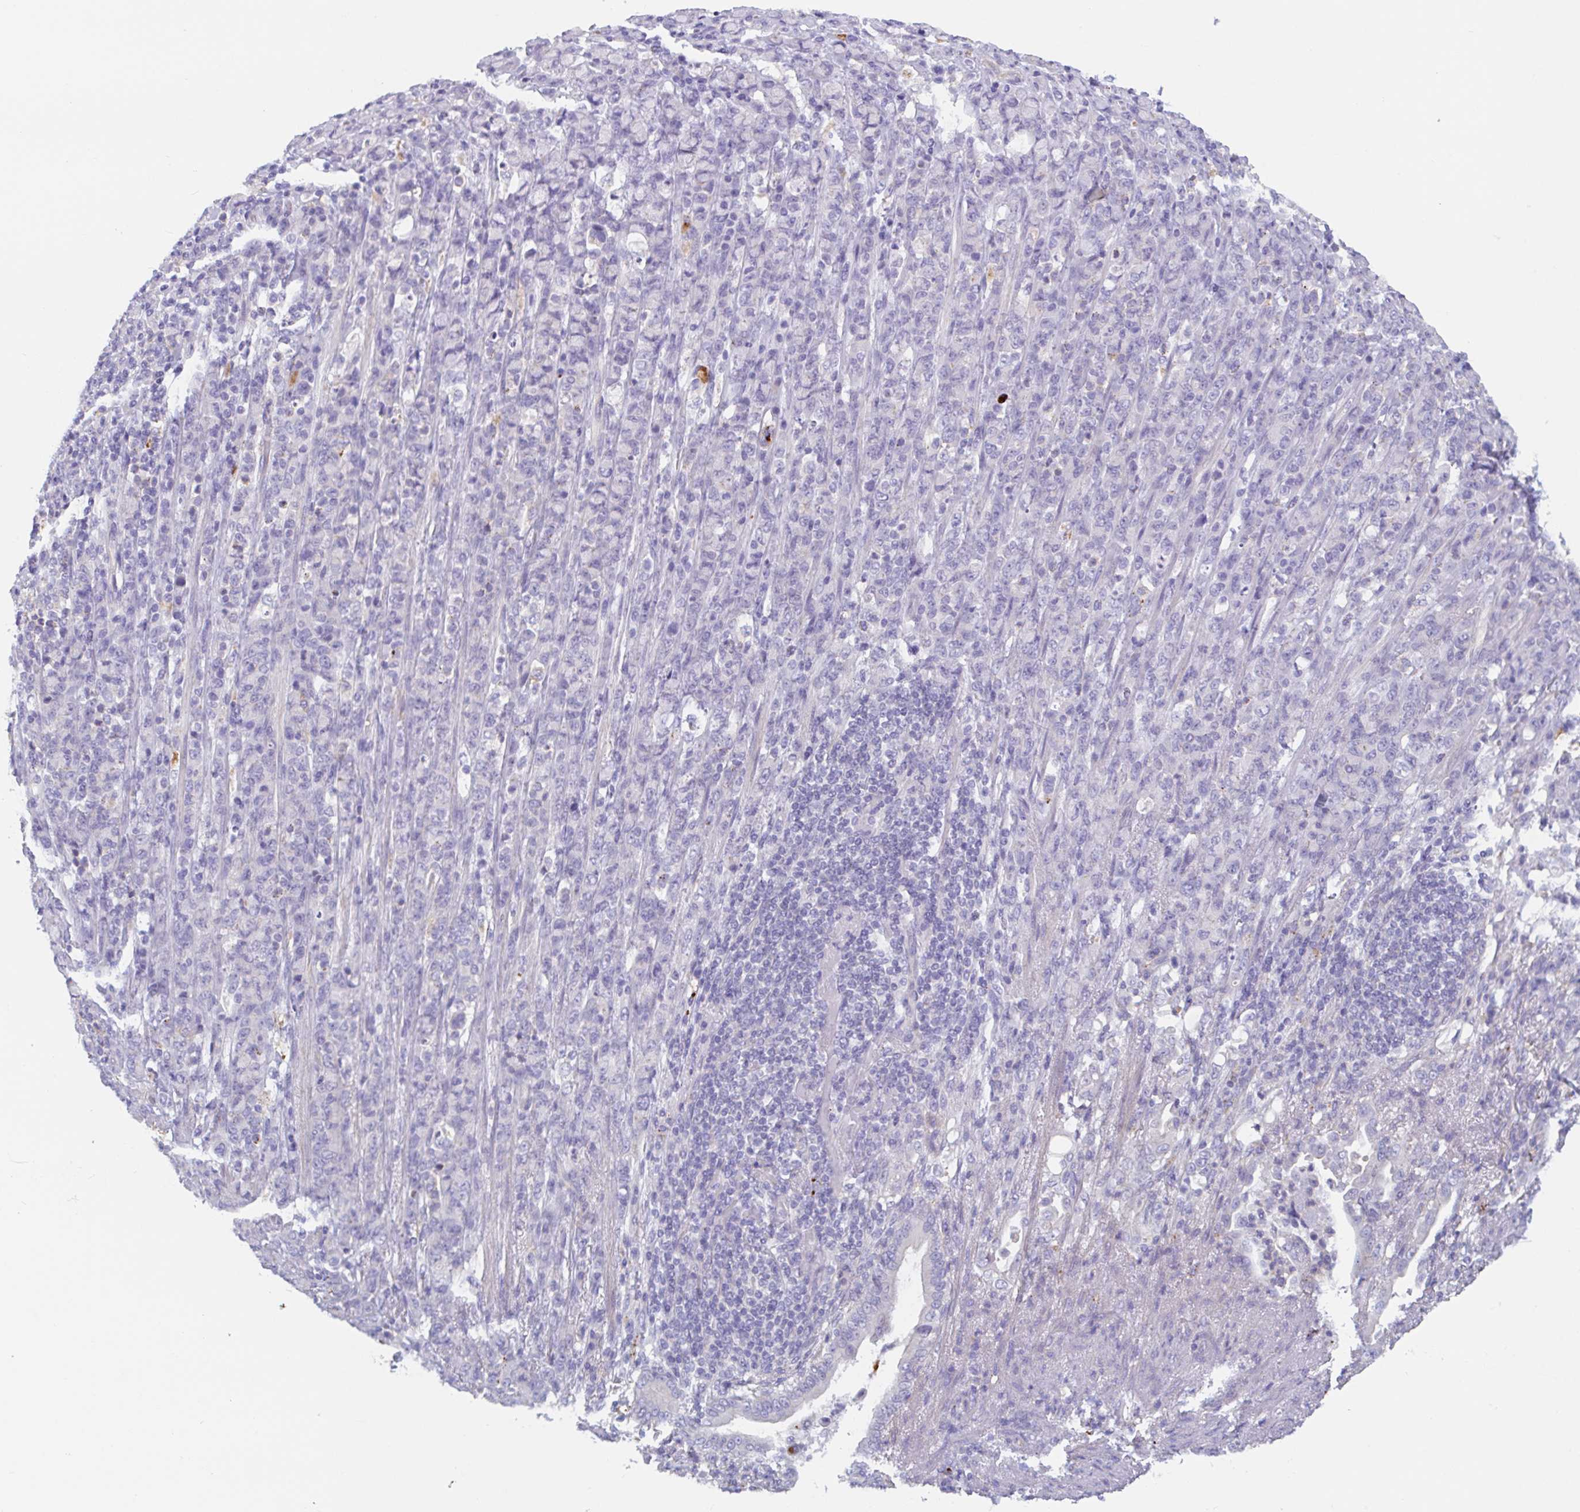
{"staining": {"intensity": "negative", "quantity": "none", "location": "none"}, "tissue": "stomach cancer", "cell_type": "Tumor cells", "image_type": "cancer", "snomed": [{"axis": "morphology", "description": "Normal tissue, NOS"}, {"axis": "morphology", "description": "Adenocarcinoma, NOS"}, {"axis": "topography", "description": "Stomach"}], "caption": "Immunohistochemical staining of adenocarcinoma (stomach) exhibits no significant positivity in tumor cells. (DAB immunohistochemistry (IHC) visualized using brightfield microscopy, high magnification).", "gene": "LENG9", "patient": {"sex": "female", "age": 79}}